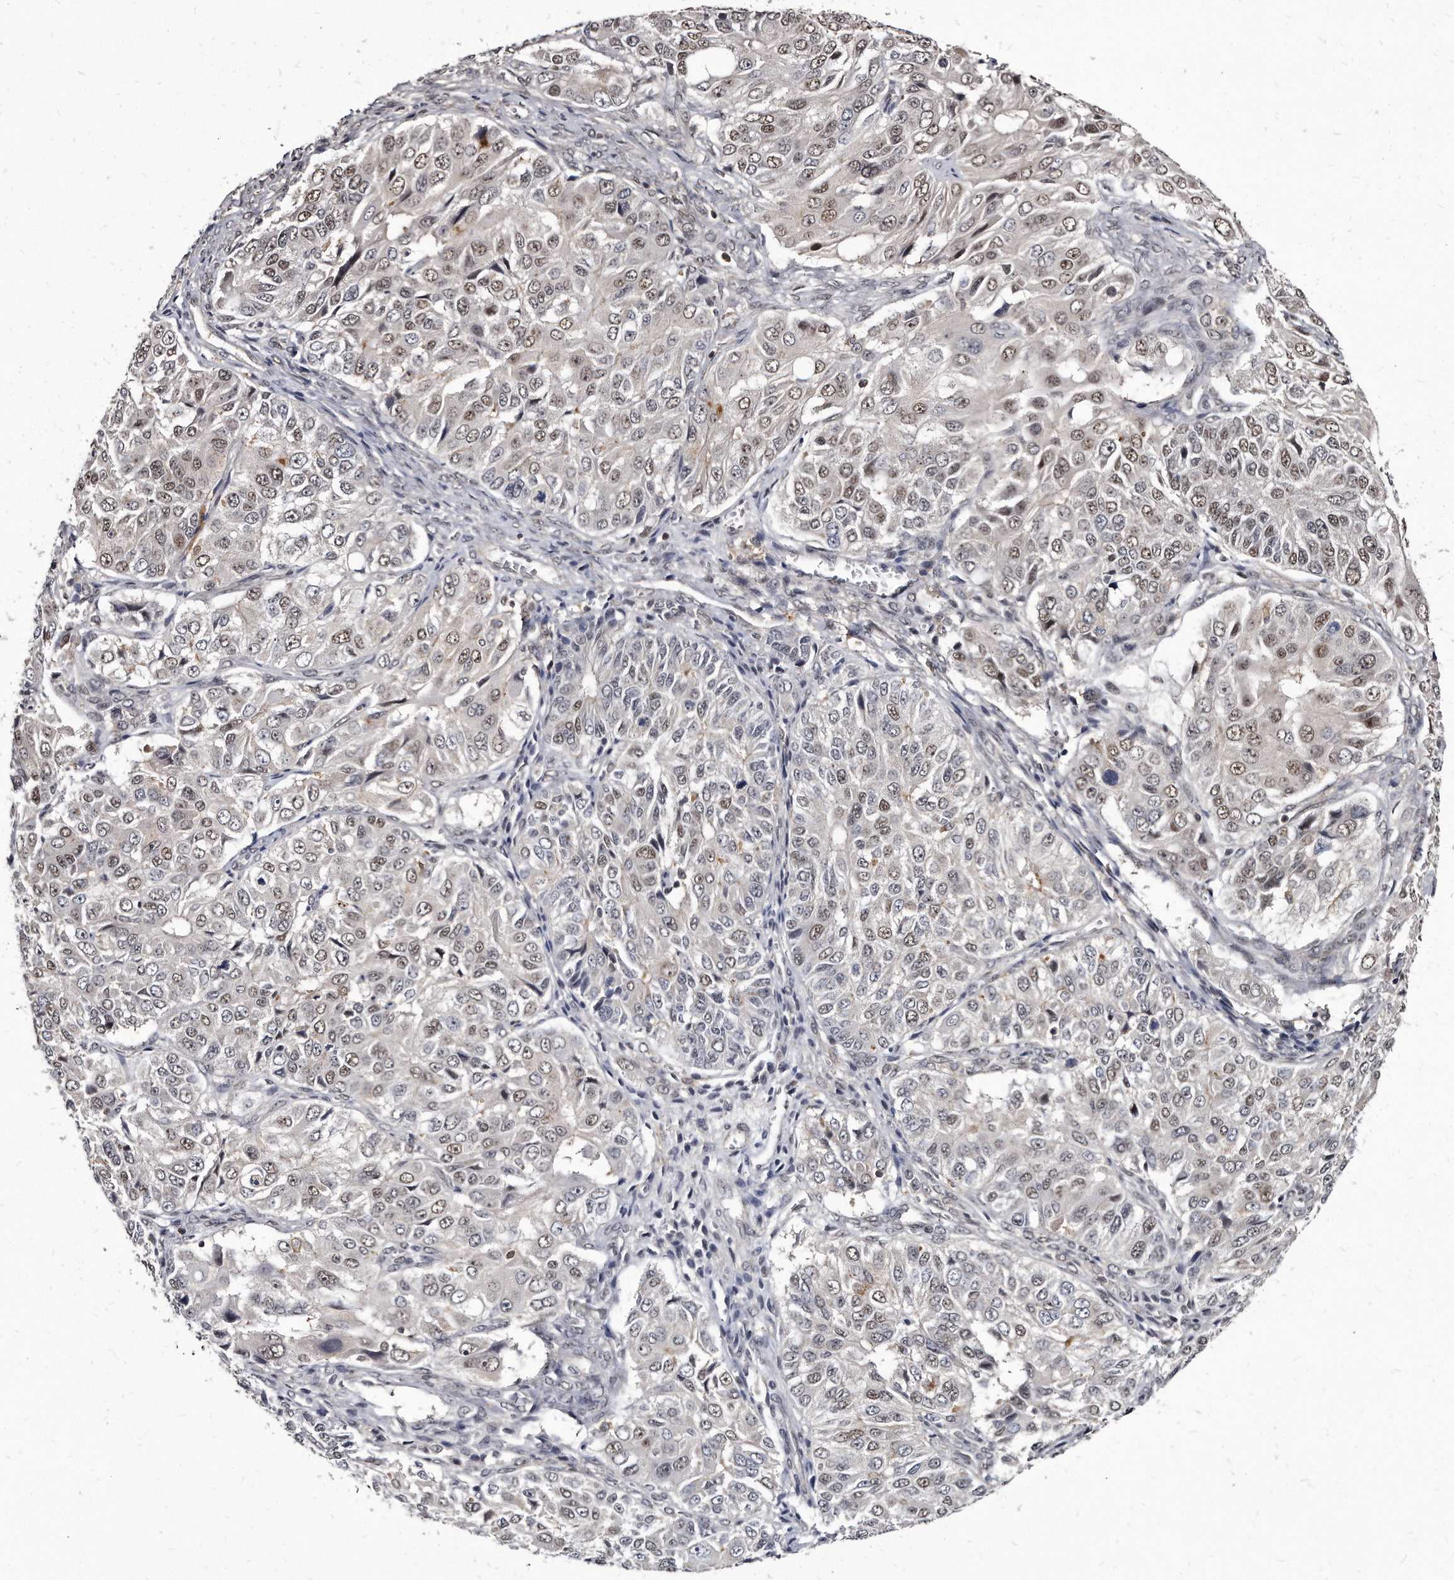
{"staining": {"intensity": "moderate", "quantity": "25%-75%", "location": "nuclear"}, "tissue": "ovarian cancer", "cell_type": "Tumor cells", "image_type": "cancer", "snomed": [{"axis": "morphology", "description": "Carcinoma, endometroid"}, {"axis": "topography", "description": "Ovary"}], "caption": "Immunohistochemistry micrograph of endometroid carcinoma (ovarian) stained for a protein (brown), which shows medium levels of moderate nuclear expression in approximately 25%-75% of tumor cells.", "gene": "KLHDC3", "patient": {"sex": "female", "age": 51}}